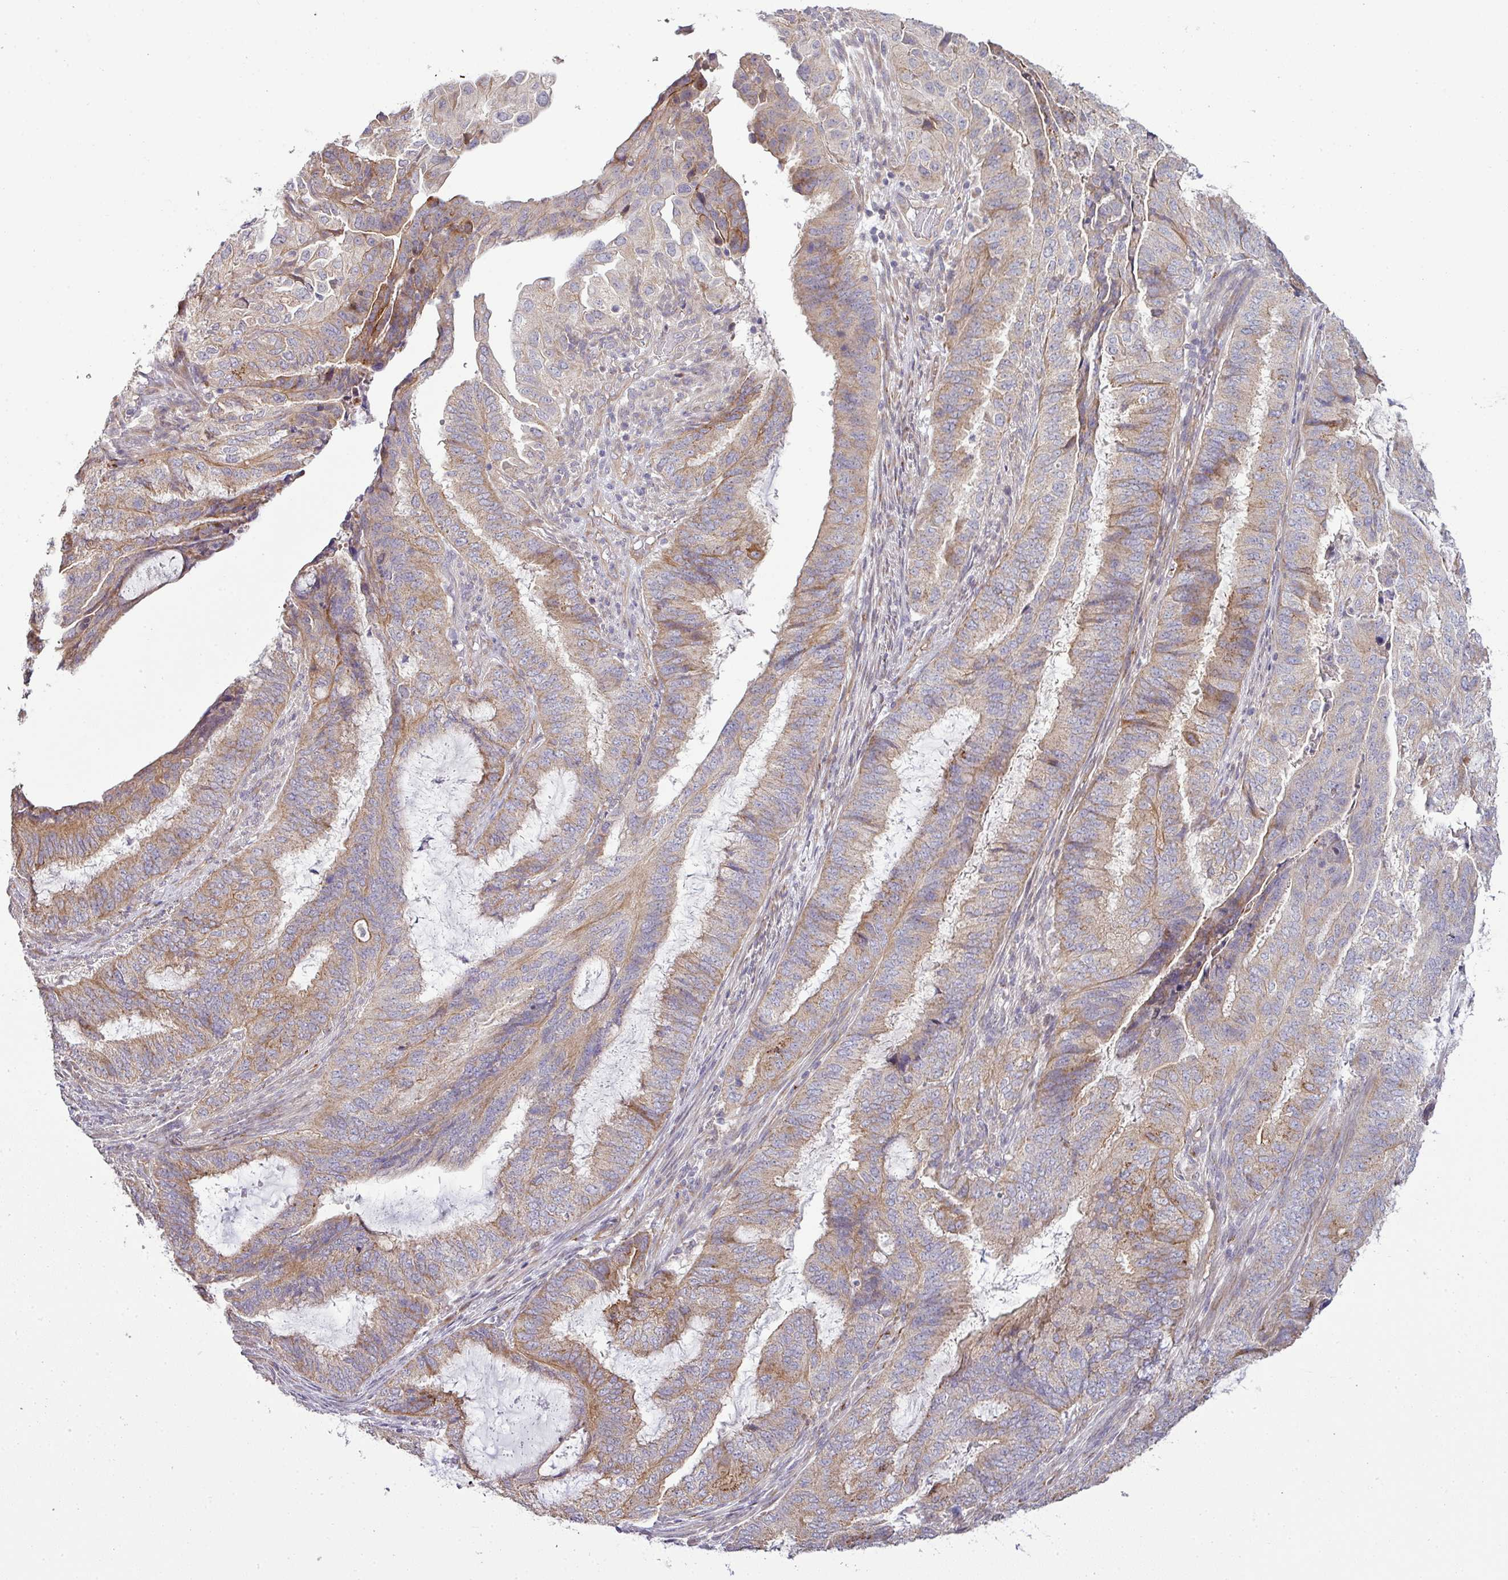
{"staining": {"intensity": "moderate", "quantity": "25%-75%", "location": "cytoplasmic/membranous"}, "tissue": "endometrial cancer", "cell_type": "Tumor cells", "image_type": "cancer", "snomed": [{"axis": "morphology", "description": "Adenocarcinoma, NOS"}, {"axis": "topography", "description": "Endometrium"}], "caption": "This image demonstrates immunohistochemistry staining of human endometrial cancer, with medium moderate cytoplasmic/membranous expression in about 25%-75% of tumor cells.", "gene": "TIMMDC1", "patient": {"sex": "female", "age": 51}}